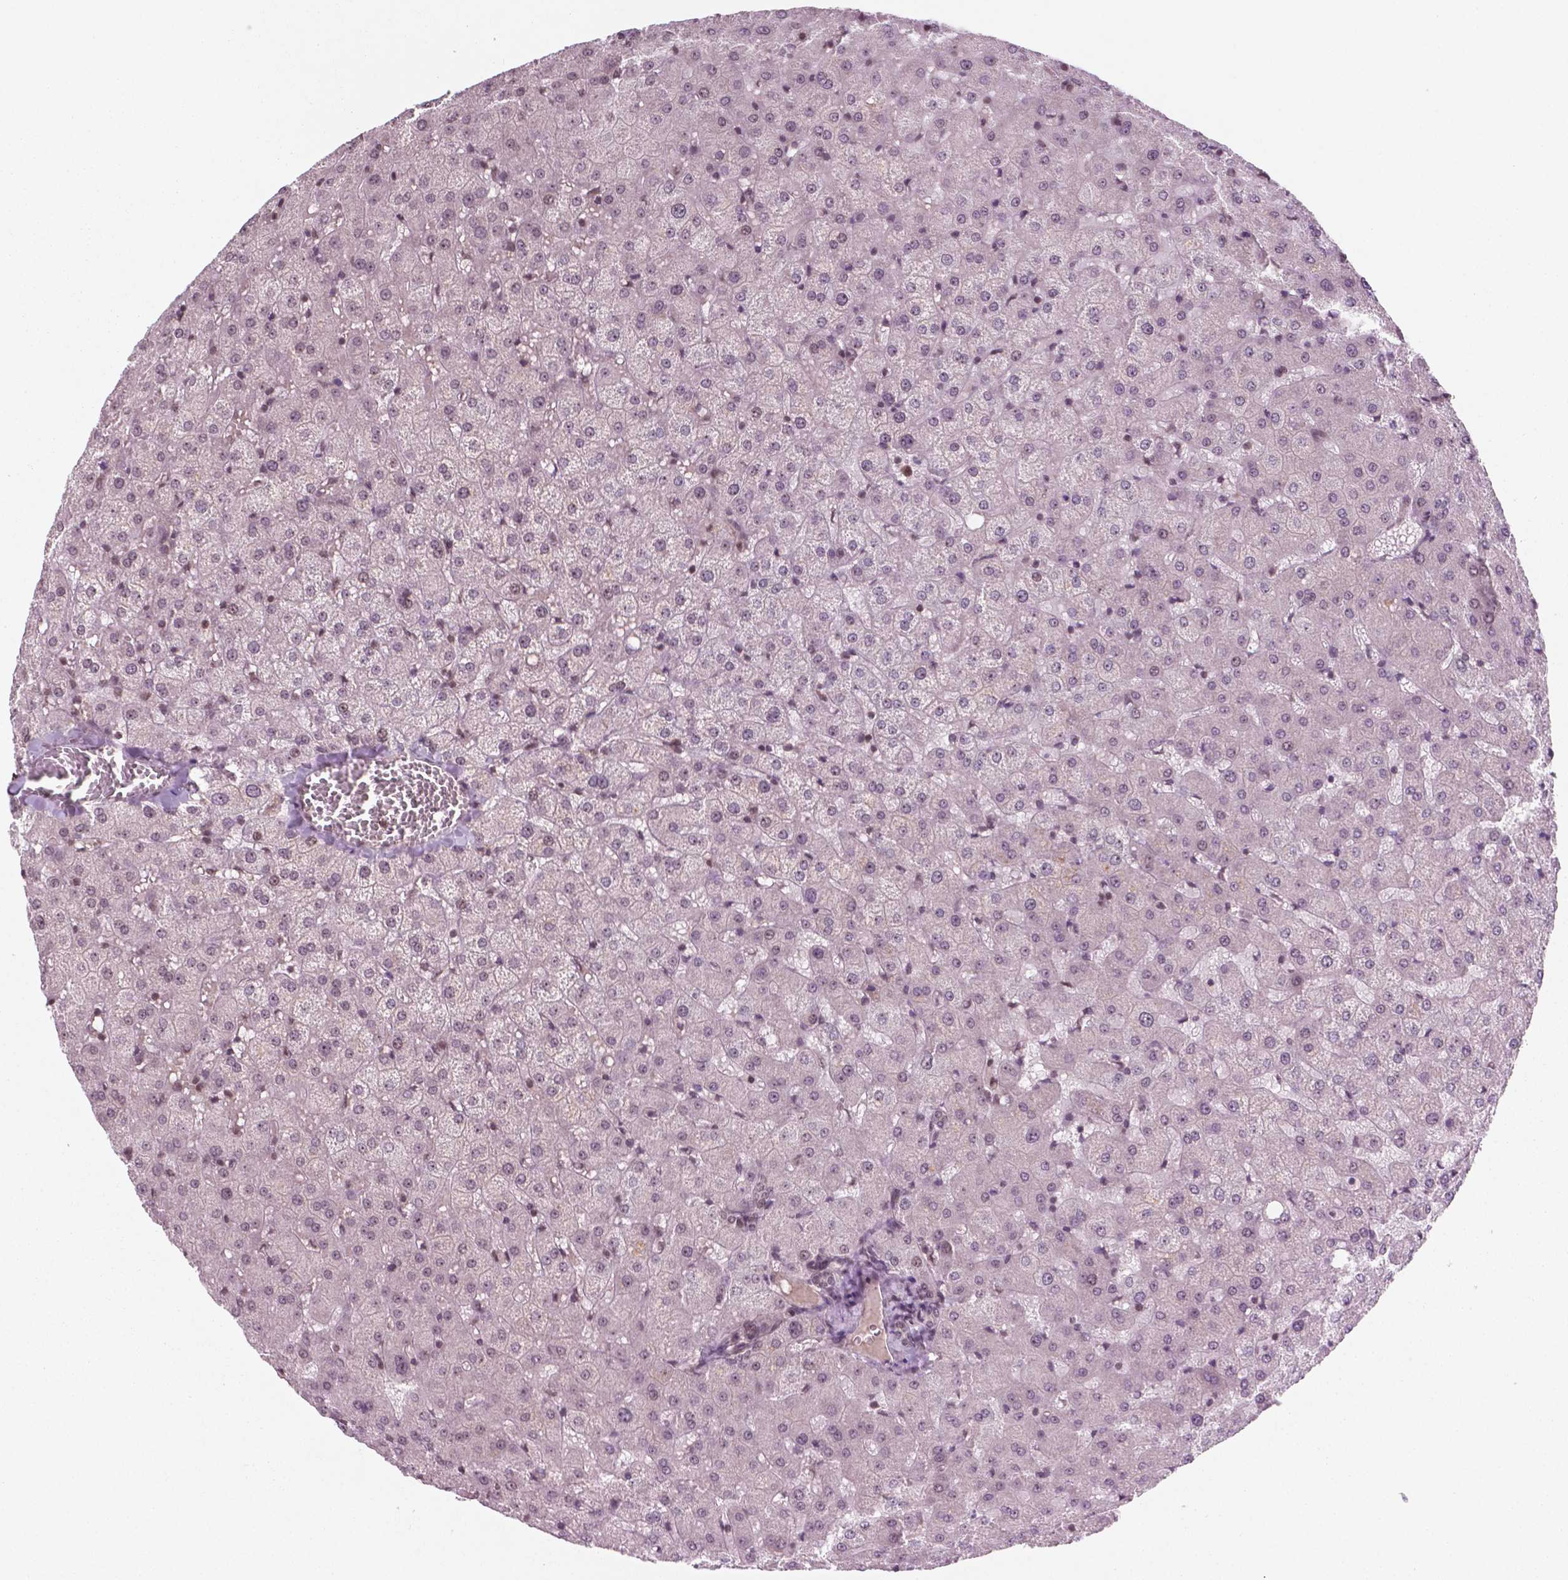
{"staining": {"intensity": "weak", "quantity": ">75%", "location": "nuclear"}, "tissue": "liver", "cell_type": "Cholangiocytes", "image_type": "normal", "snomed": [{"axis": "morphology", "description": "Normal tissue, NOS"}, {"axis": "topography", "description": "Liver"}], "caption": "Immunohistochemistry of normal human liver demonstrates low levels of weak nuclear staining in approximately >75% of cholangiocytes.", "gene": "POLR2E", "patient": {"sex": "female", "age": 50}}